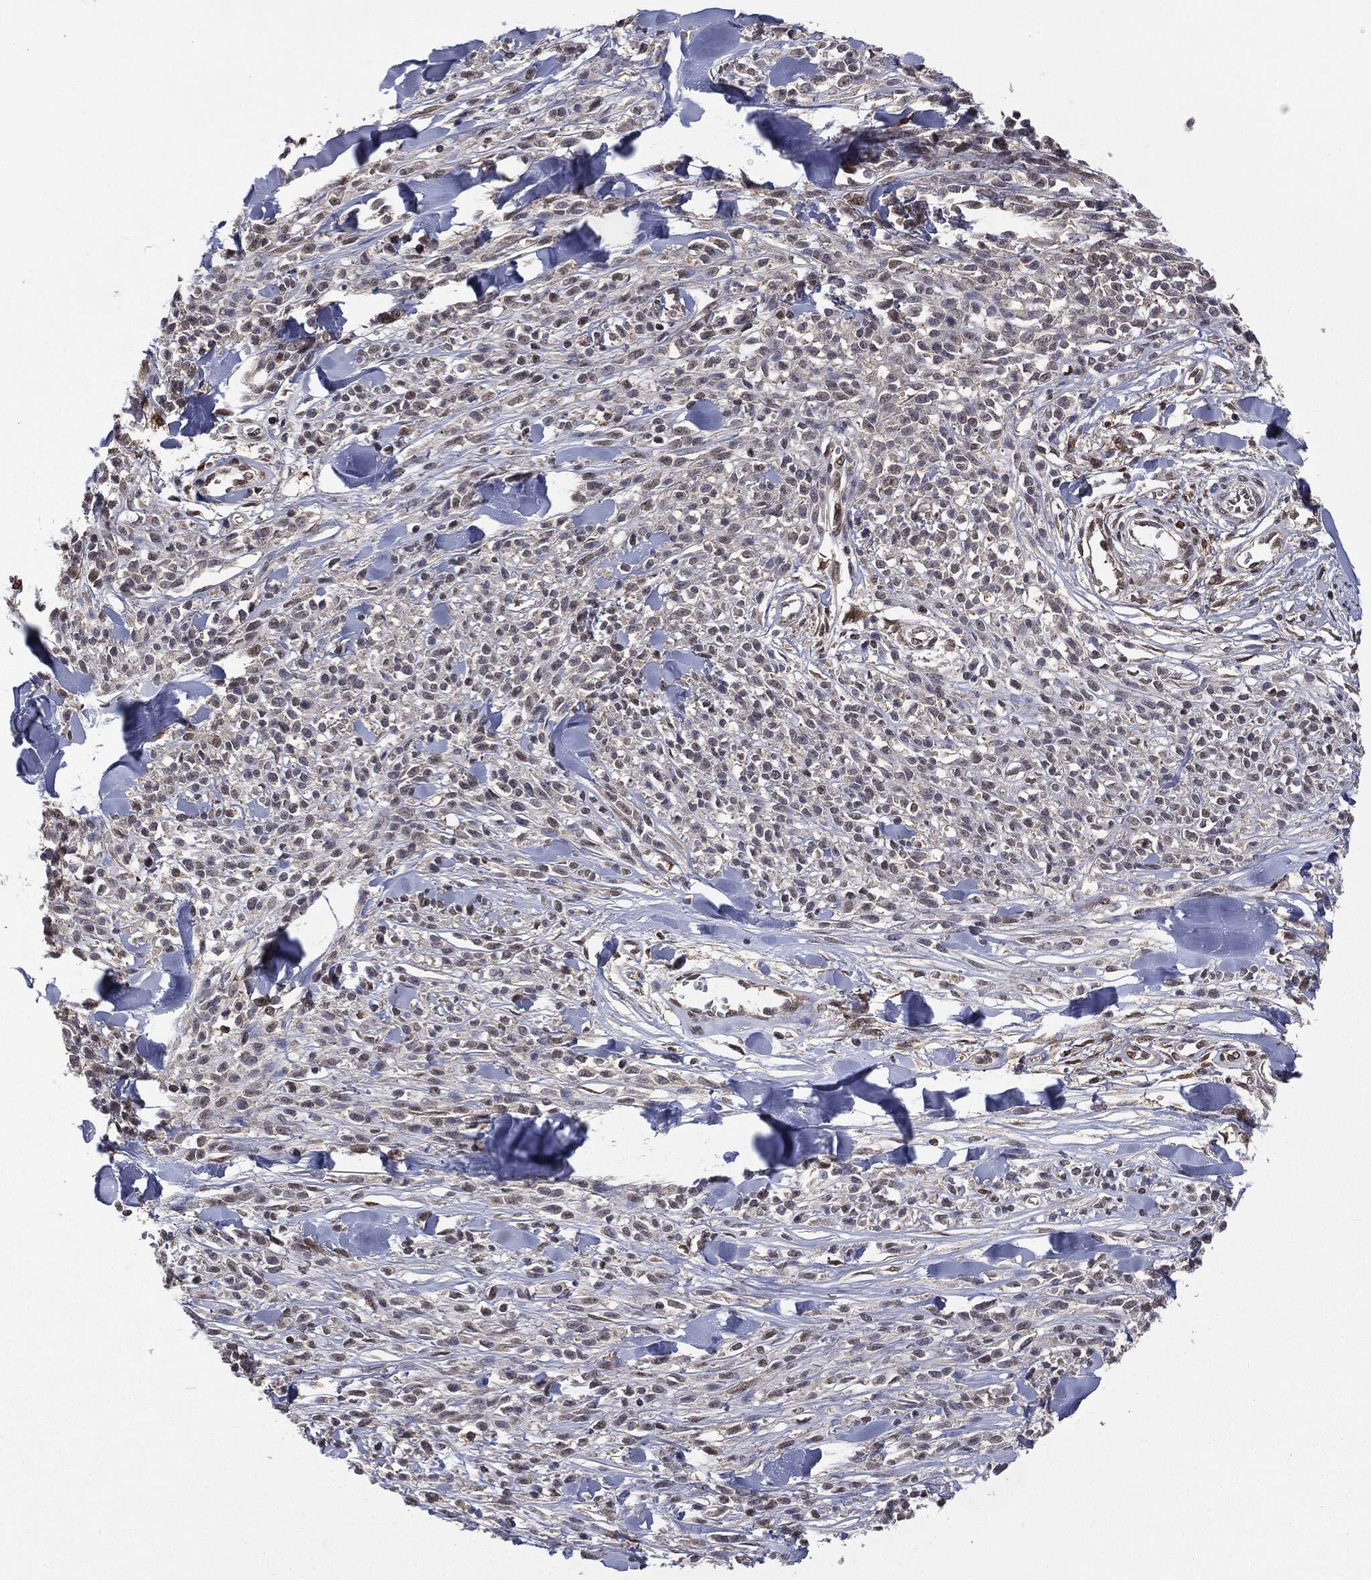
{"staining": {"intensity": "negative", "quantity": "none", "location": "none"}, "tissue": "melanoma", "cell_type": "Tumor cells", "image_type": "cancer", "snomed": [{"axis": "morphology", "description": "Malignant melanoma, NOS"}, {"axis": "topography", "description": "Skin"}, {"axis": "topography", "description": "Skin of trunk"}], "caption": "Tumor cells are negative for brown protein staining in malignant melanoma.", "gene": "GPI", "patient": {"sex": "male", "age": 74}}